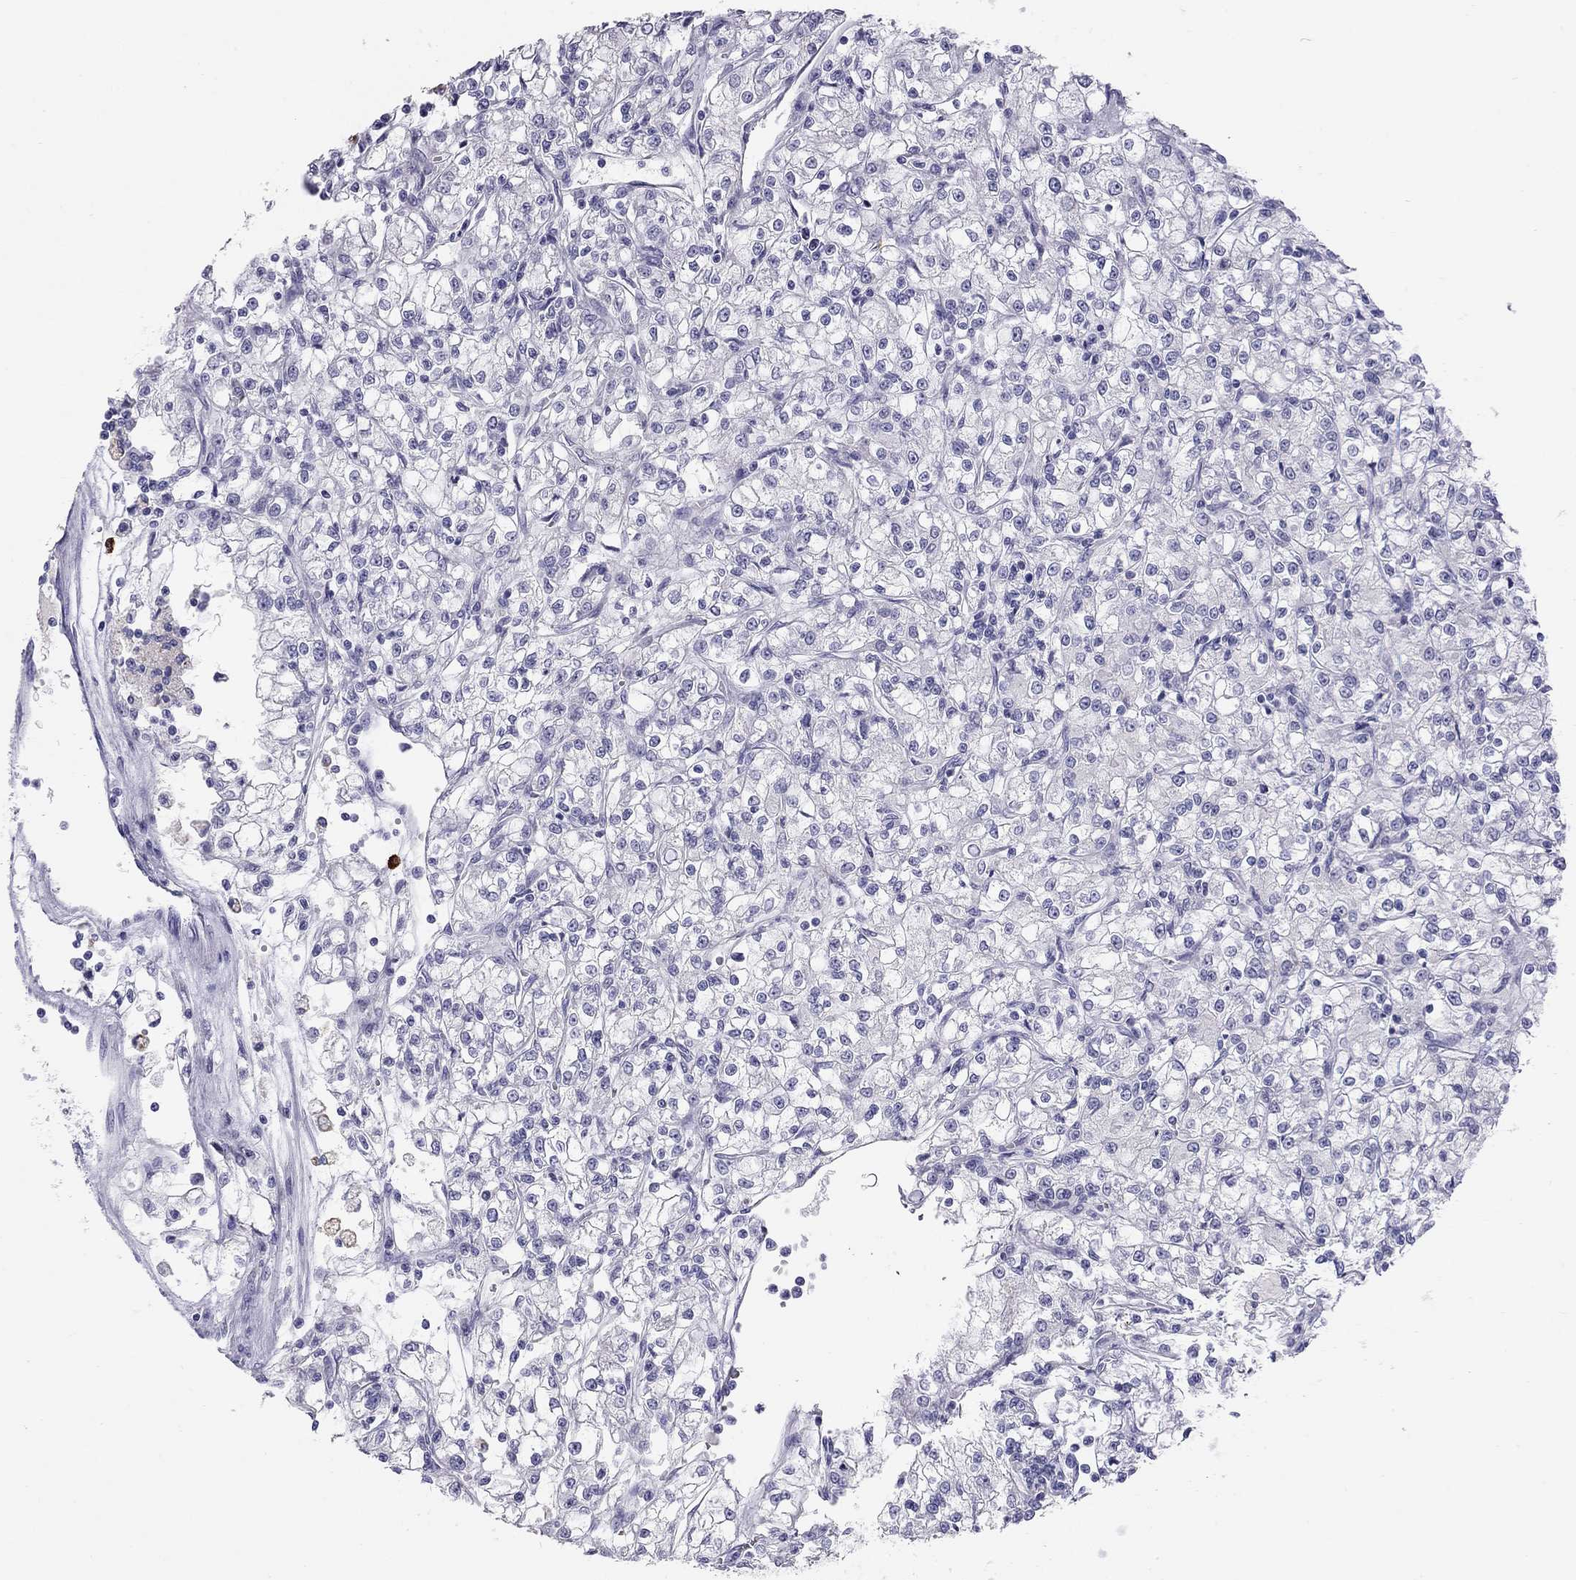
{"staining": {"intensity": "negative", "quantity": "none", "location": "none"}, "tissue": "renal cancer", "cell_type": "Tumor cells", "image_type": "cancer", "snomed": [{"axis": "morphology", "description": "Adenocarcinoma, NOS"}, {"axis": "topography", "description": "Kidney"}], "caption": "This image is of adenocarcinoma (renal) stained with IHC to label a protein in brown with the nuclei are counter-stained blue. There is no expression in tumor cells.", "gene": "IL17REL", "patient": {"sex": "female", "age": 59}}